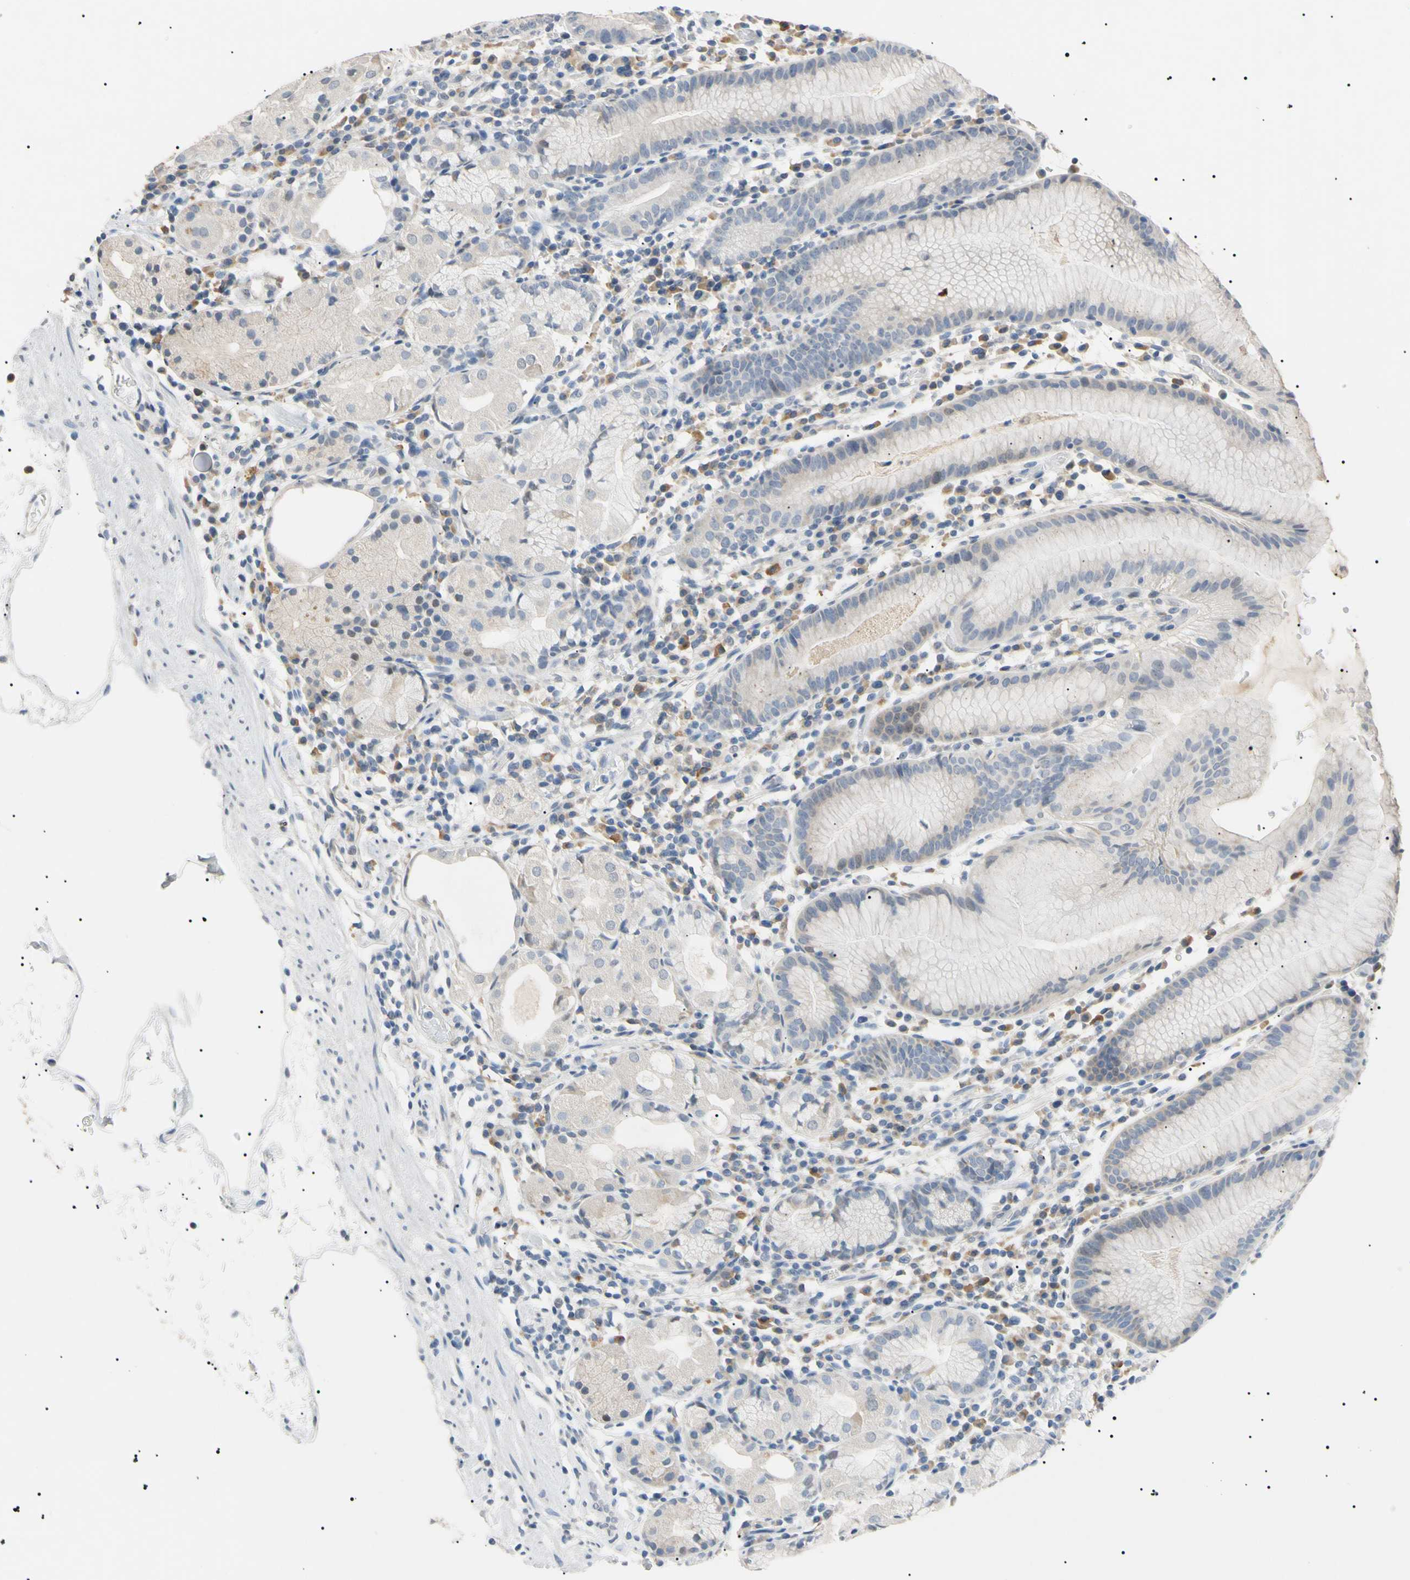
{"staining": {"intensity": "negative", "quantity": "none", "location": "none"}, "tissue": "stomach", "cell_type": "Glandular cells", "image_type": "normal", "snomed": [{"axis": "morphology", "description": "Normal tissue, NOS"}, {"axis": "topography", "description": "Stomach"}, {"axis": "topography", "description": "Stomach, lower"}], "caption": "This is an immunohistochemistry image of unremarkable stomach. There is no positivity in glandular cells.", "gene": "CGB3", "patient": {"sex": "female", "age": 75}}